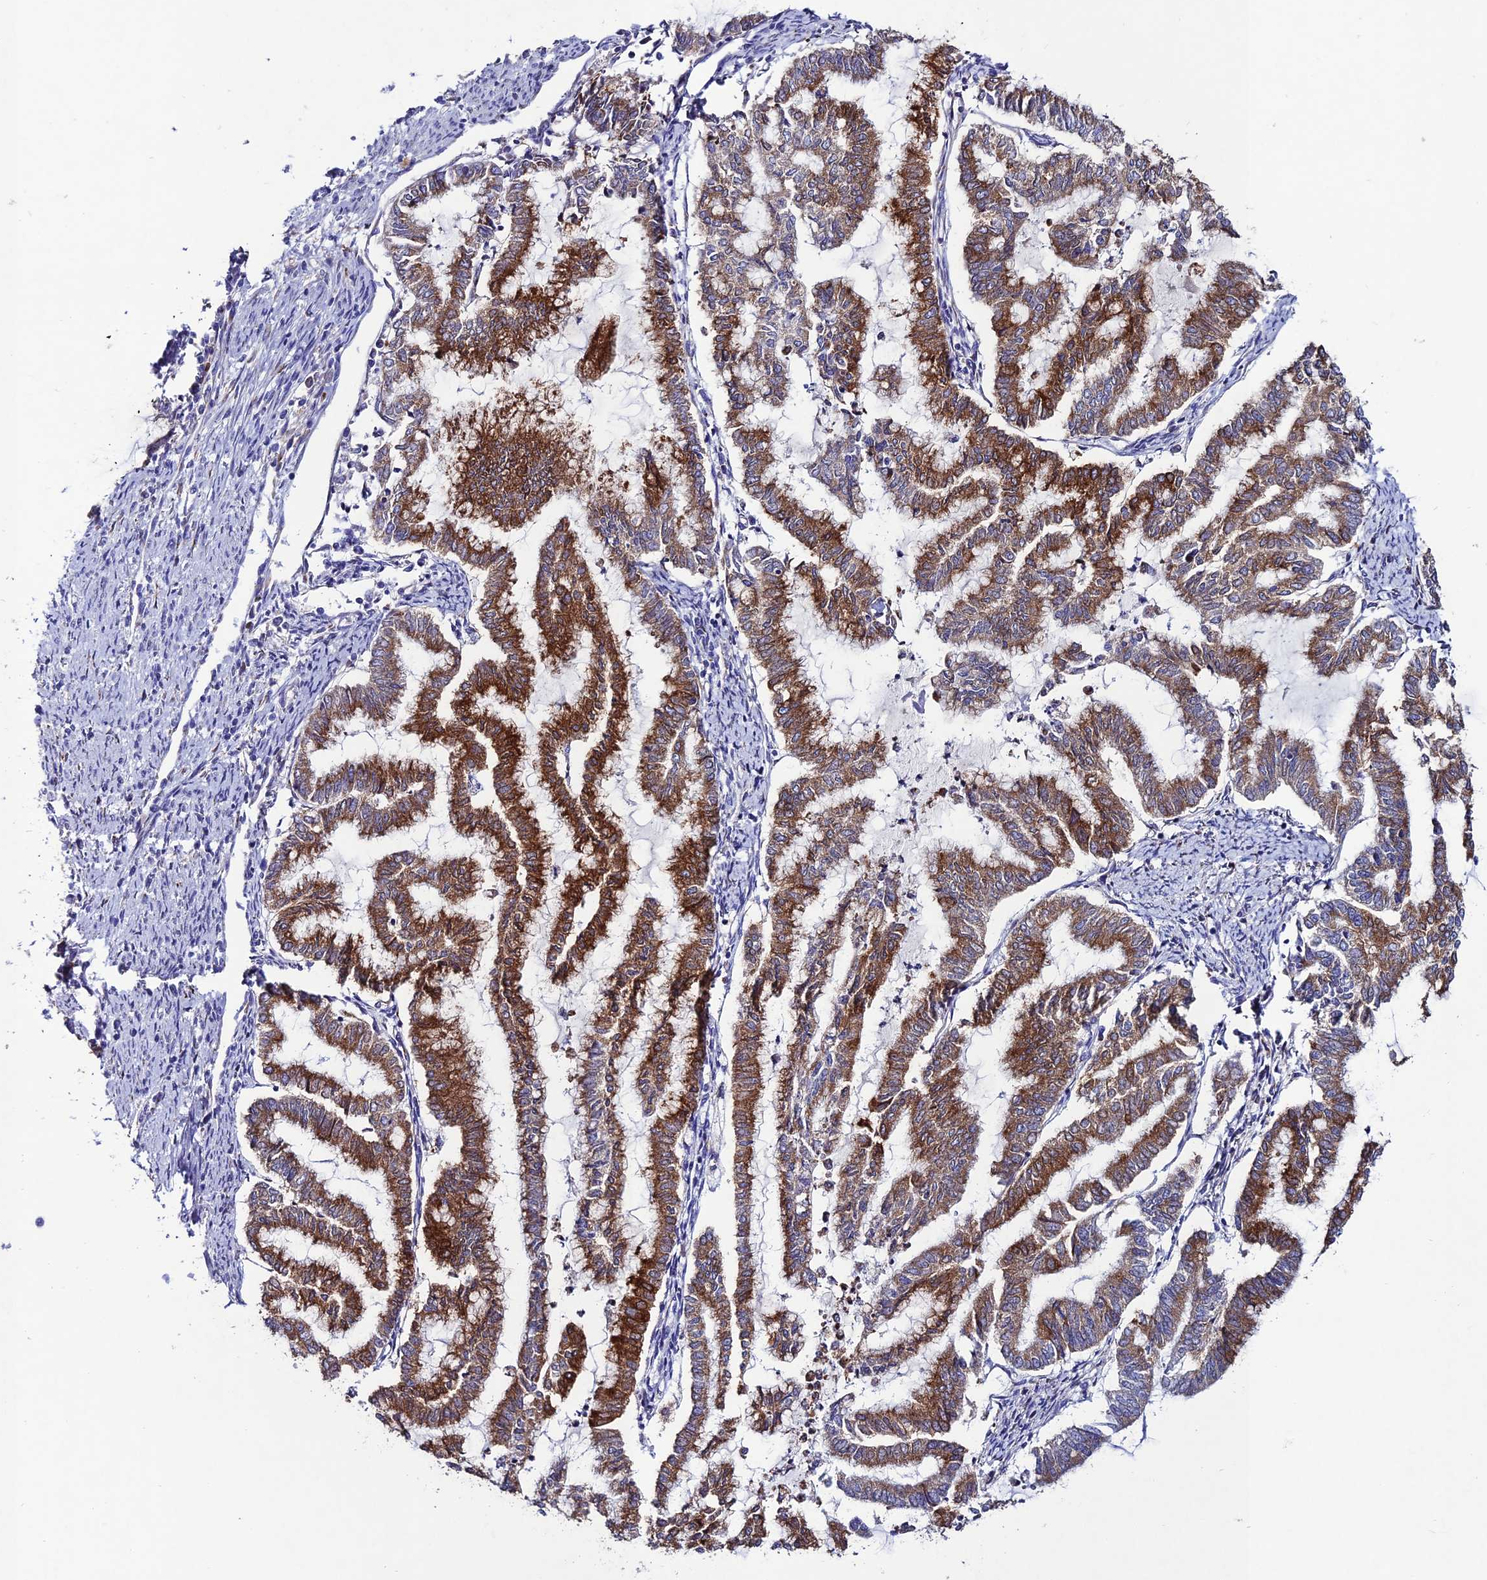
{"staining": {"intensity": "strong", "quantity": ">75%", "location": "cytoplasmic/membranous"}, "tissue": "endometrial cancer", "cell_type": "Tumor cells", "image_type": "cancer", "snomed": [{"axis": "morphology", "description": "Adenocarcinoma, NOS"}, {"axis": "topography", "description": "Endometrium"}], "caption": "Immunohistochemistry (DAB) staining of endometrial adenocarcinoma shows strong cytoplasmic/membranous protein staining in approximately >75% of tumor cells.", "gene": "OR51Q1", "patient": {"sex": "female", "age": 79}}